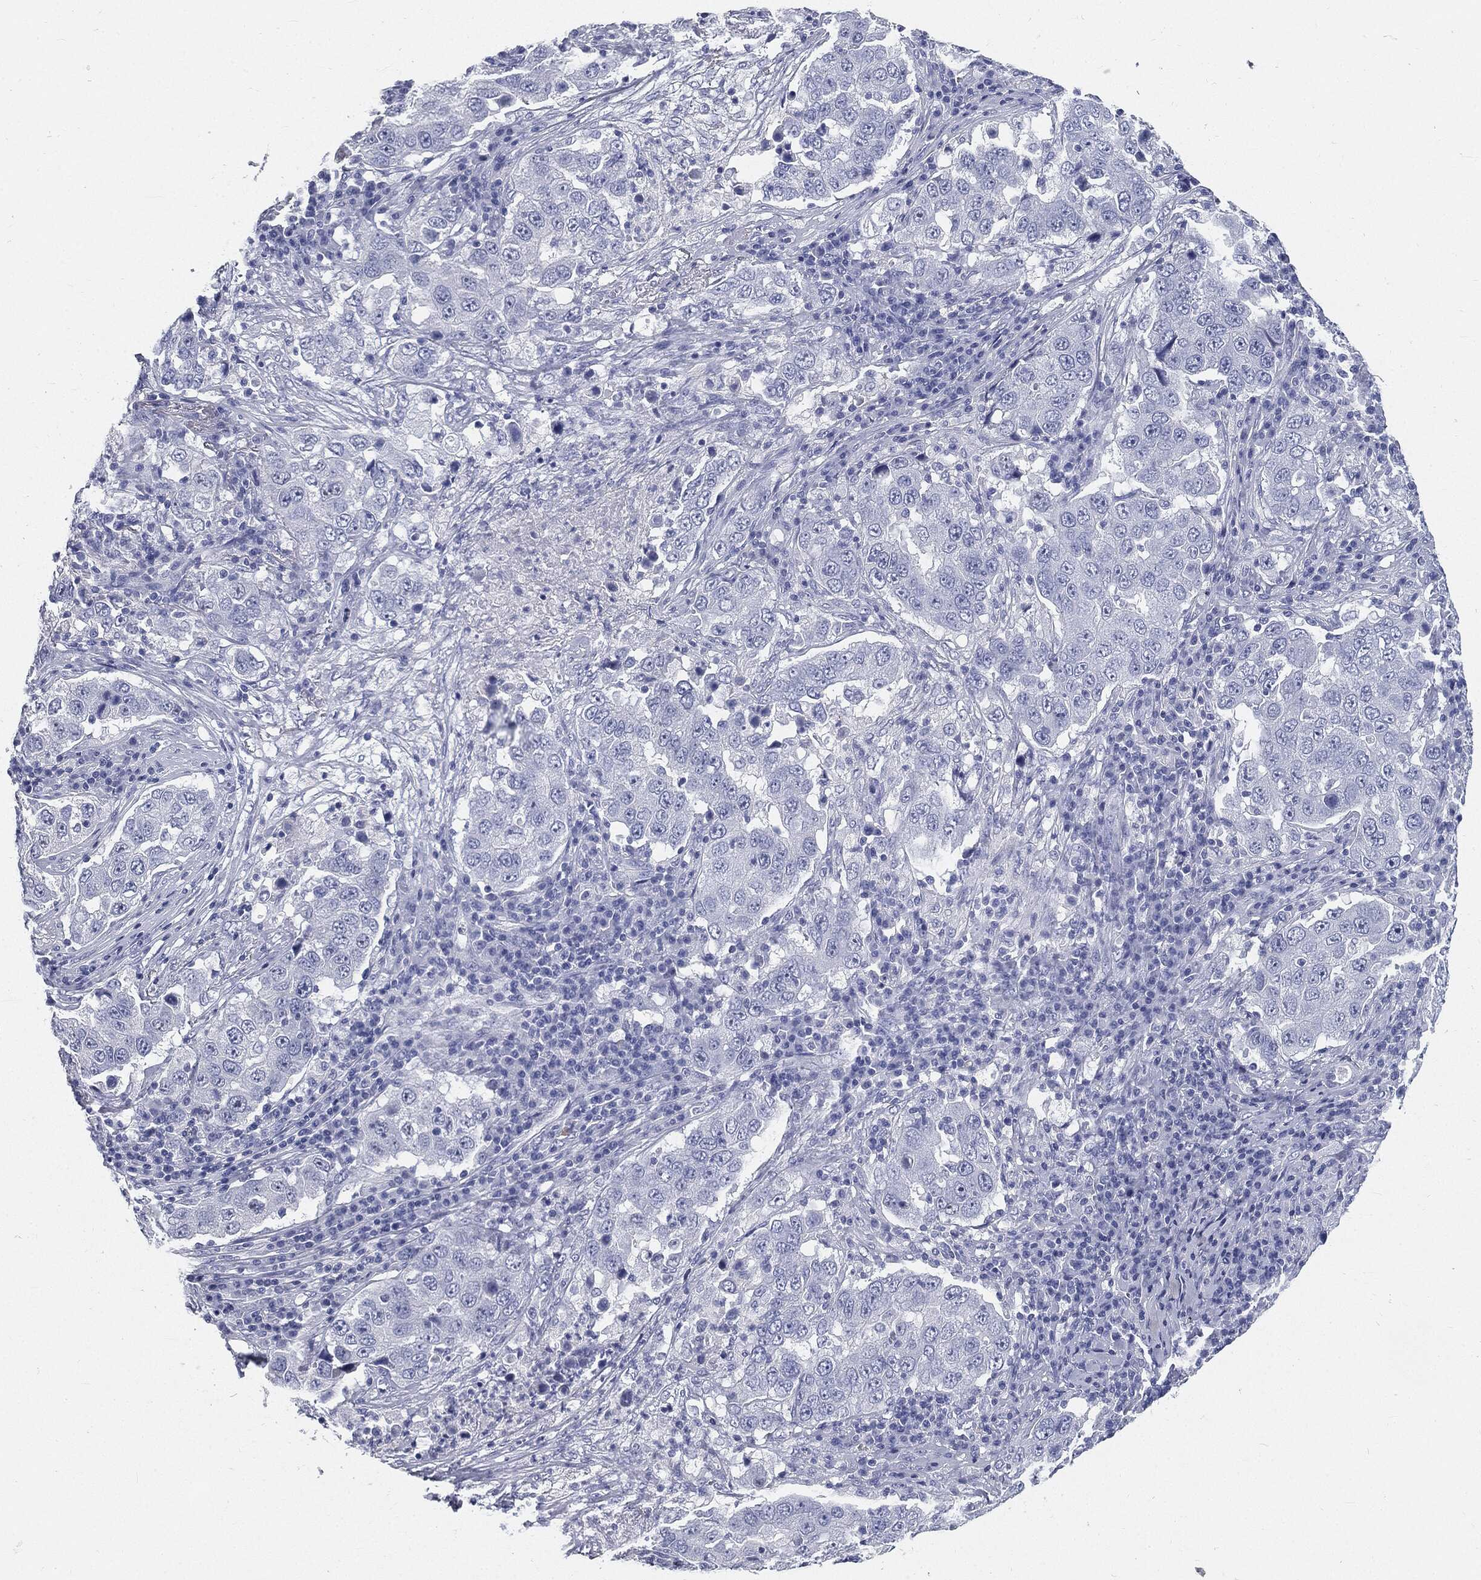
{"staining": {"intensity": "negative", "quantity": "none", "location": "none"}, "tissue": "lung cancer", "cell_type": "Tumor cells", "image_type": "cancer", "snomed": [{"axis": "morphology", "description": "Adenocarcinoma, NOS"}, {"axis": "topography", "description": "Lung"}], "caption": "Micrograph shows no protein expression in tumor cells of lung cancer (adenocarcinoma) tissue.", "gene": "CUZD1", "patient": {"sex": "male", "age": 73}}